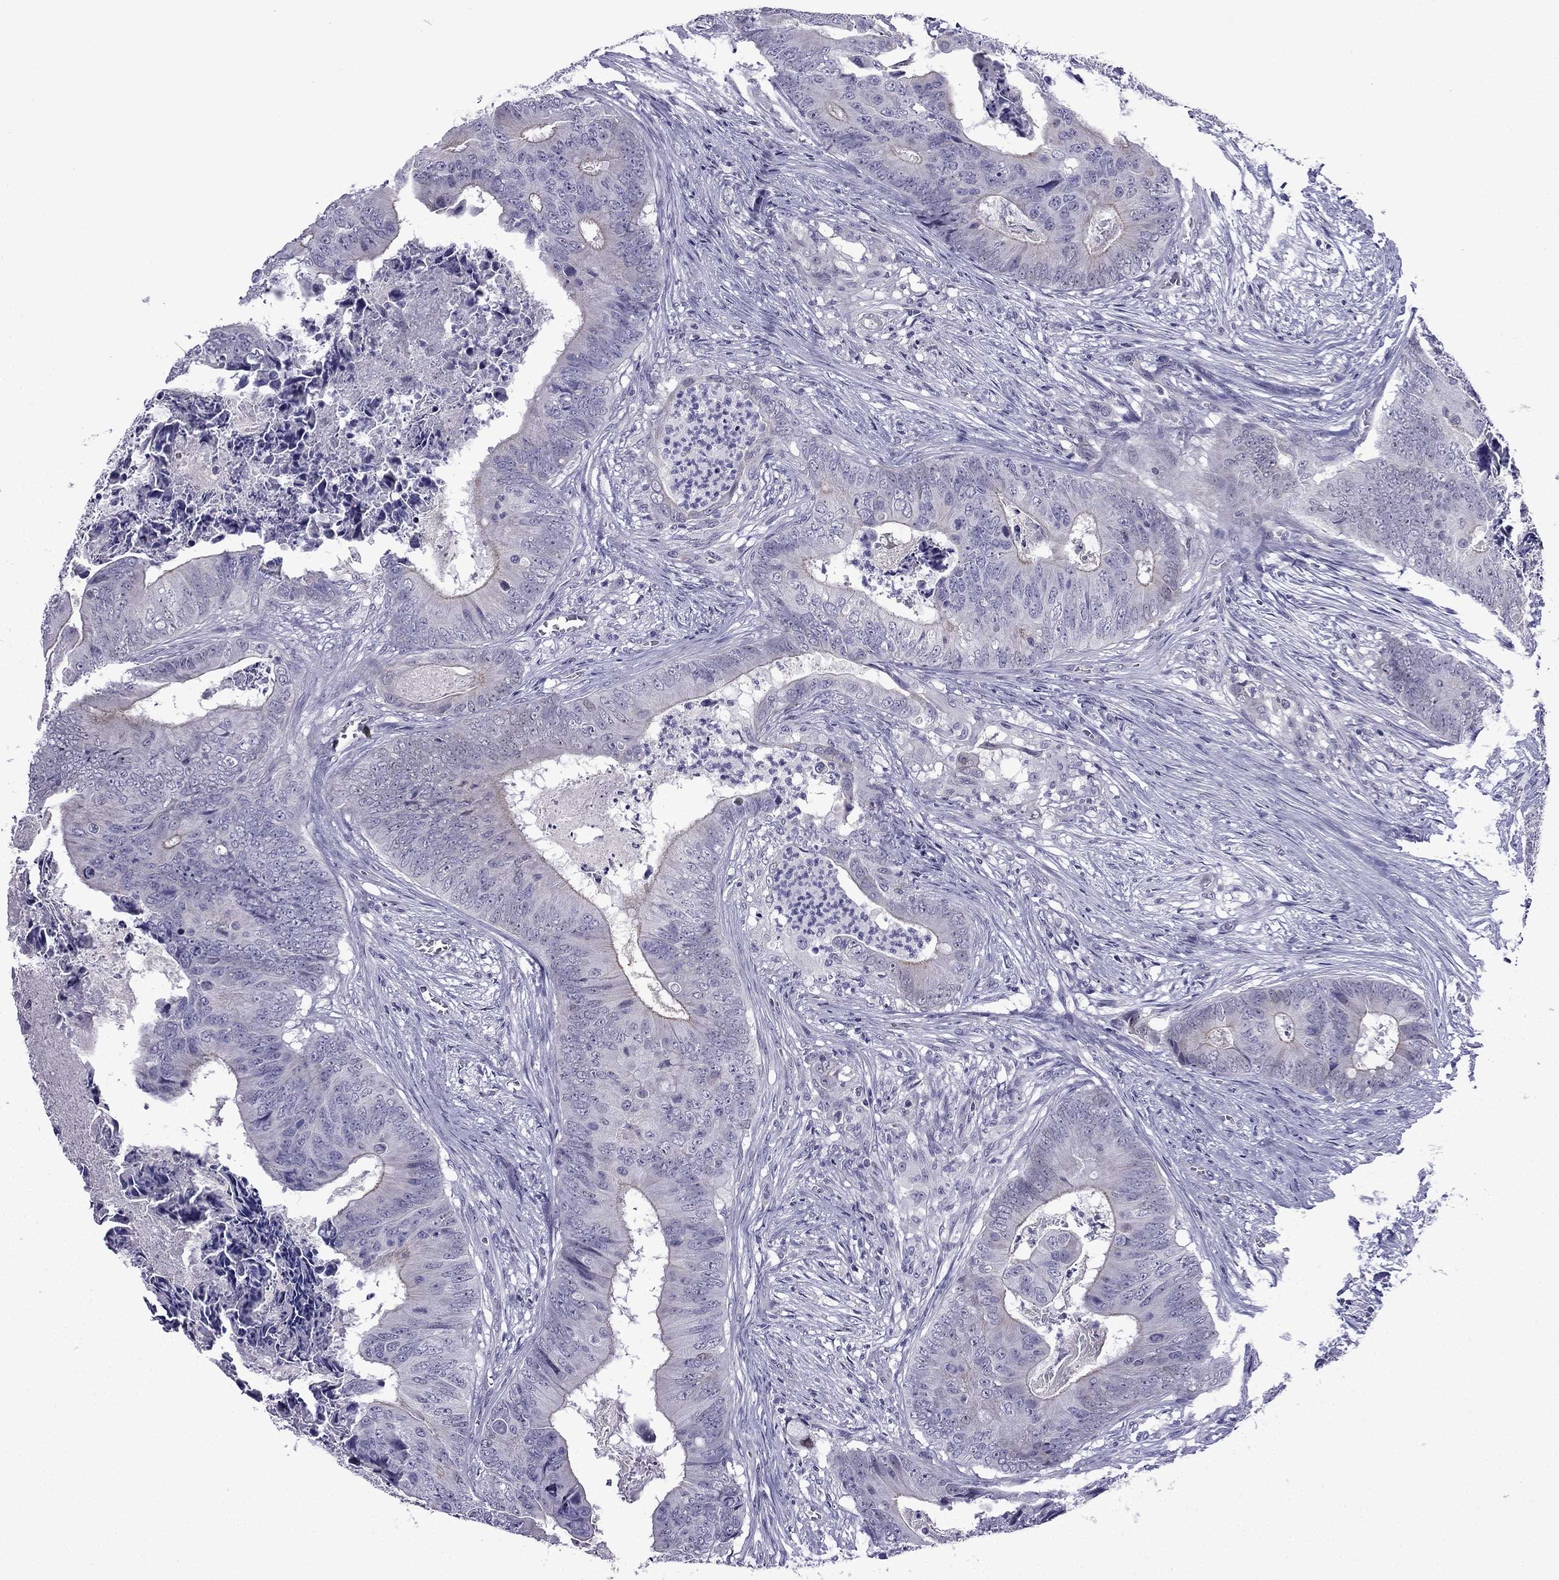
{"staining": {"intensity": "weak", "quantity": "<25%", "location": "cytoplasmic/membranous"}, "tissue": "colorectal cancer", "cell_type": "Tumor cells", "image_type": "cancer", "snomed": [{"axis": "morphology", "description": "Adenocarcinoma, NOS"}, {"axis": "topography", "description": "Colon"}], "caption": "The micrograph demonstrates no staining of tumor cells in colorectal adenocarcinoma.", "gene": "POM121L12", "patient": {"sex": "male", "age": 84}}